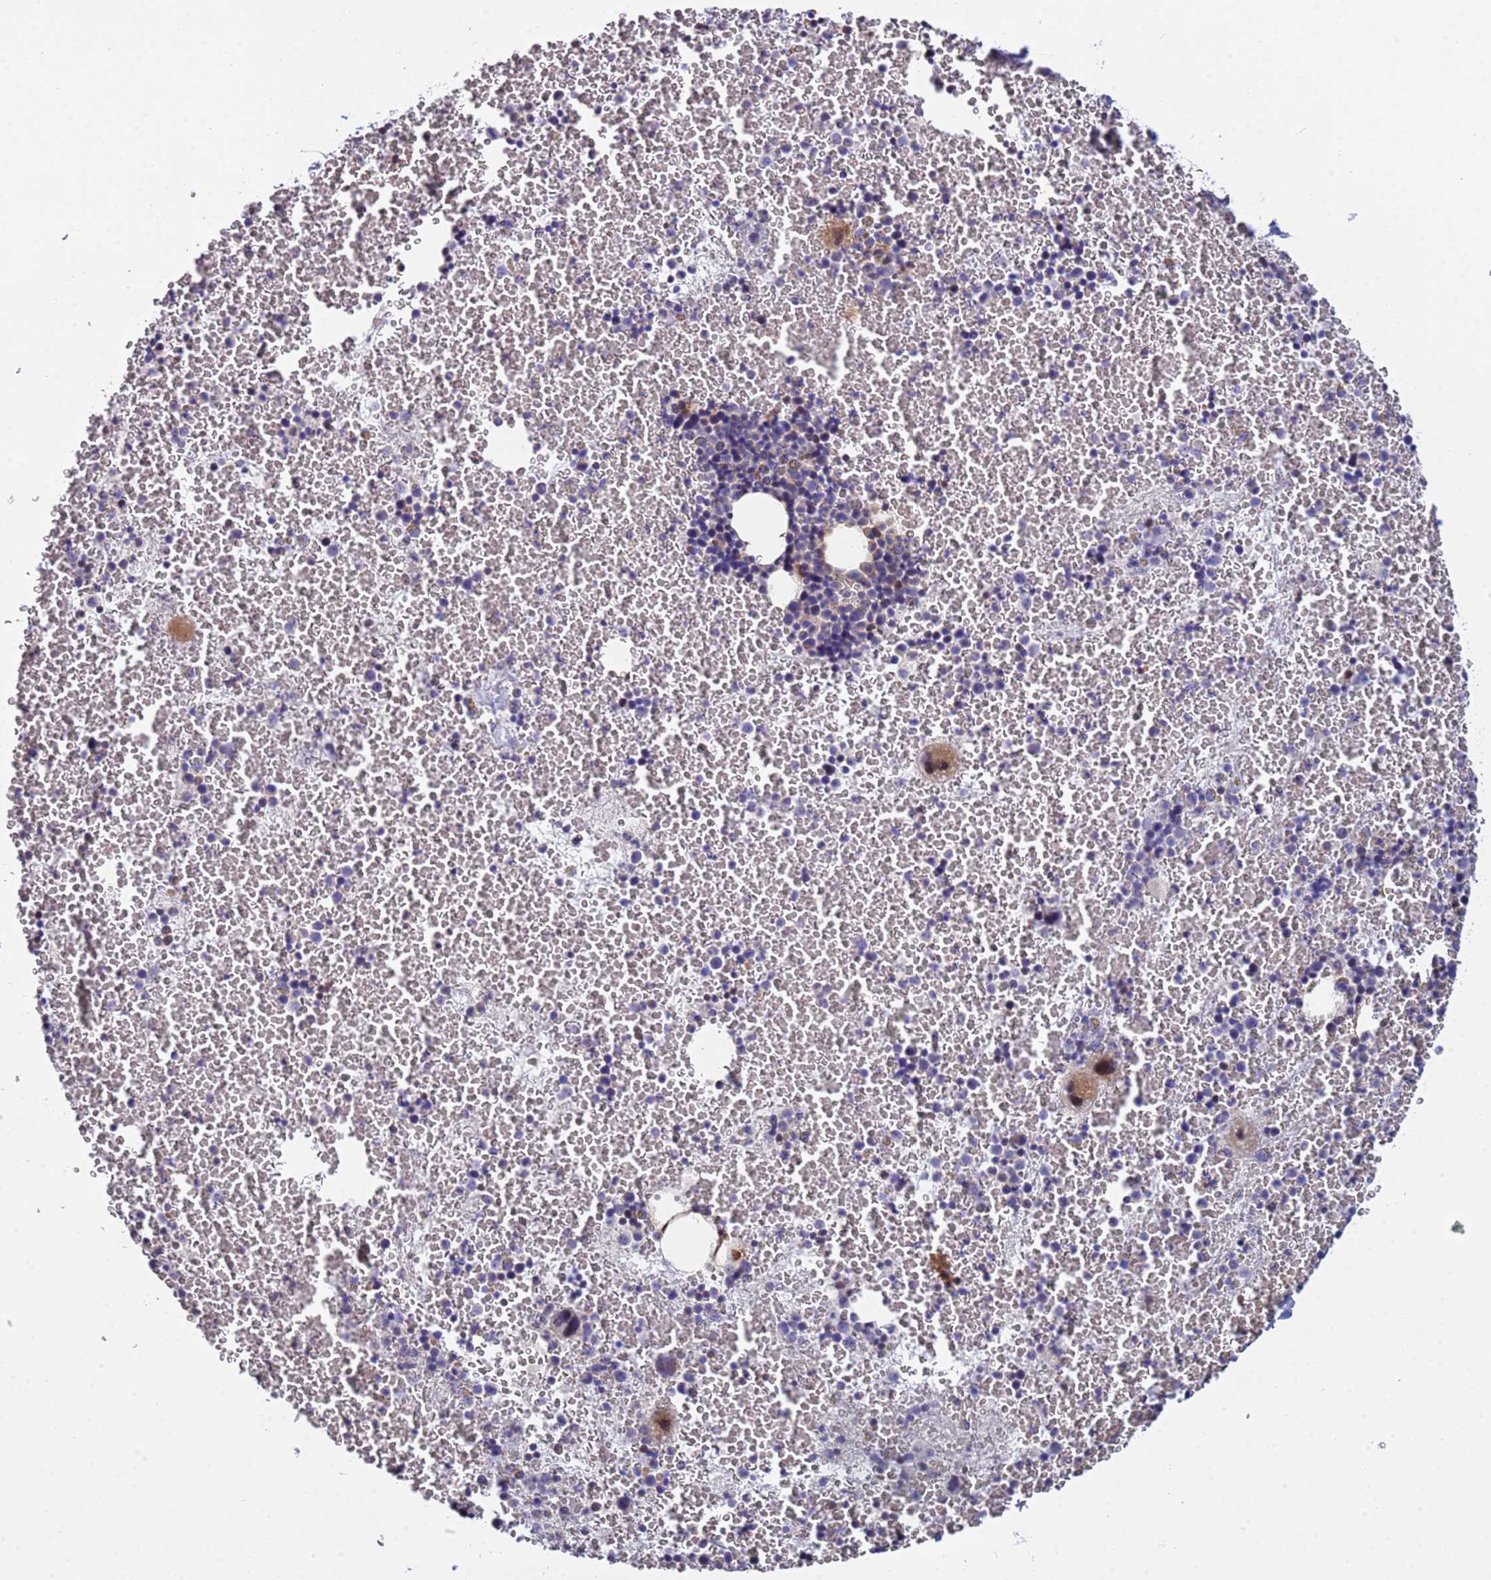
{"staining": {"intensity": "moderate", "quantity": "<25%", "location": "cytoplasmic/membranous"}, "tissue": "bone marrow", "cell_type": "Hematopoietic cells", "image_type": "normal", "snomed": [{"axis": "morphology", "description": "Normal tissue, NOS"}, {"axis": "topography", "description": "Bone marrow"}], "caption": "Immunohistochemical staining of benign human bone marrow reveals moderate cytoplasmic/membranous protein staining in approximately <25% of hematopoietic cells.", "gene": "PPP6R1", "patient": {"sex": "male", "age": 11}}